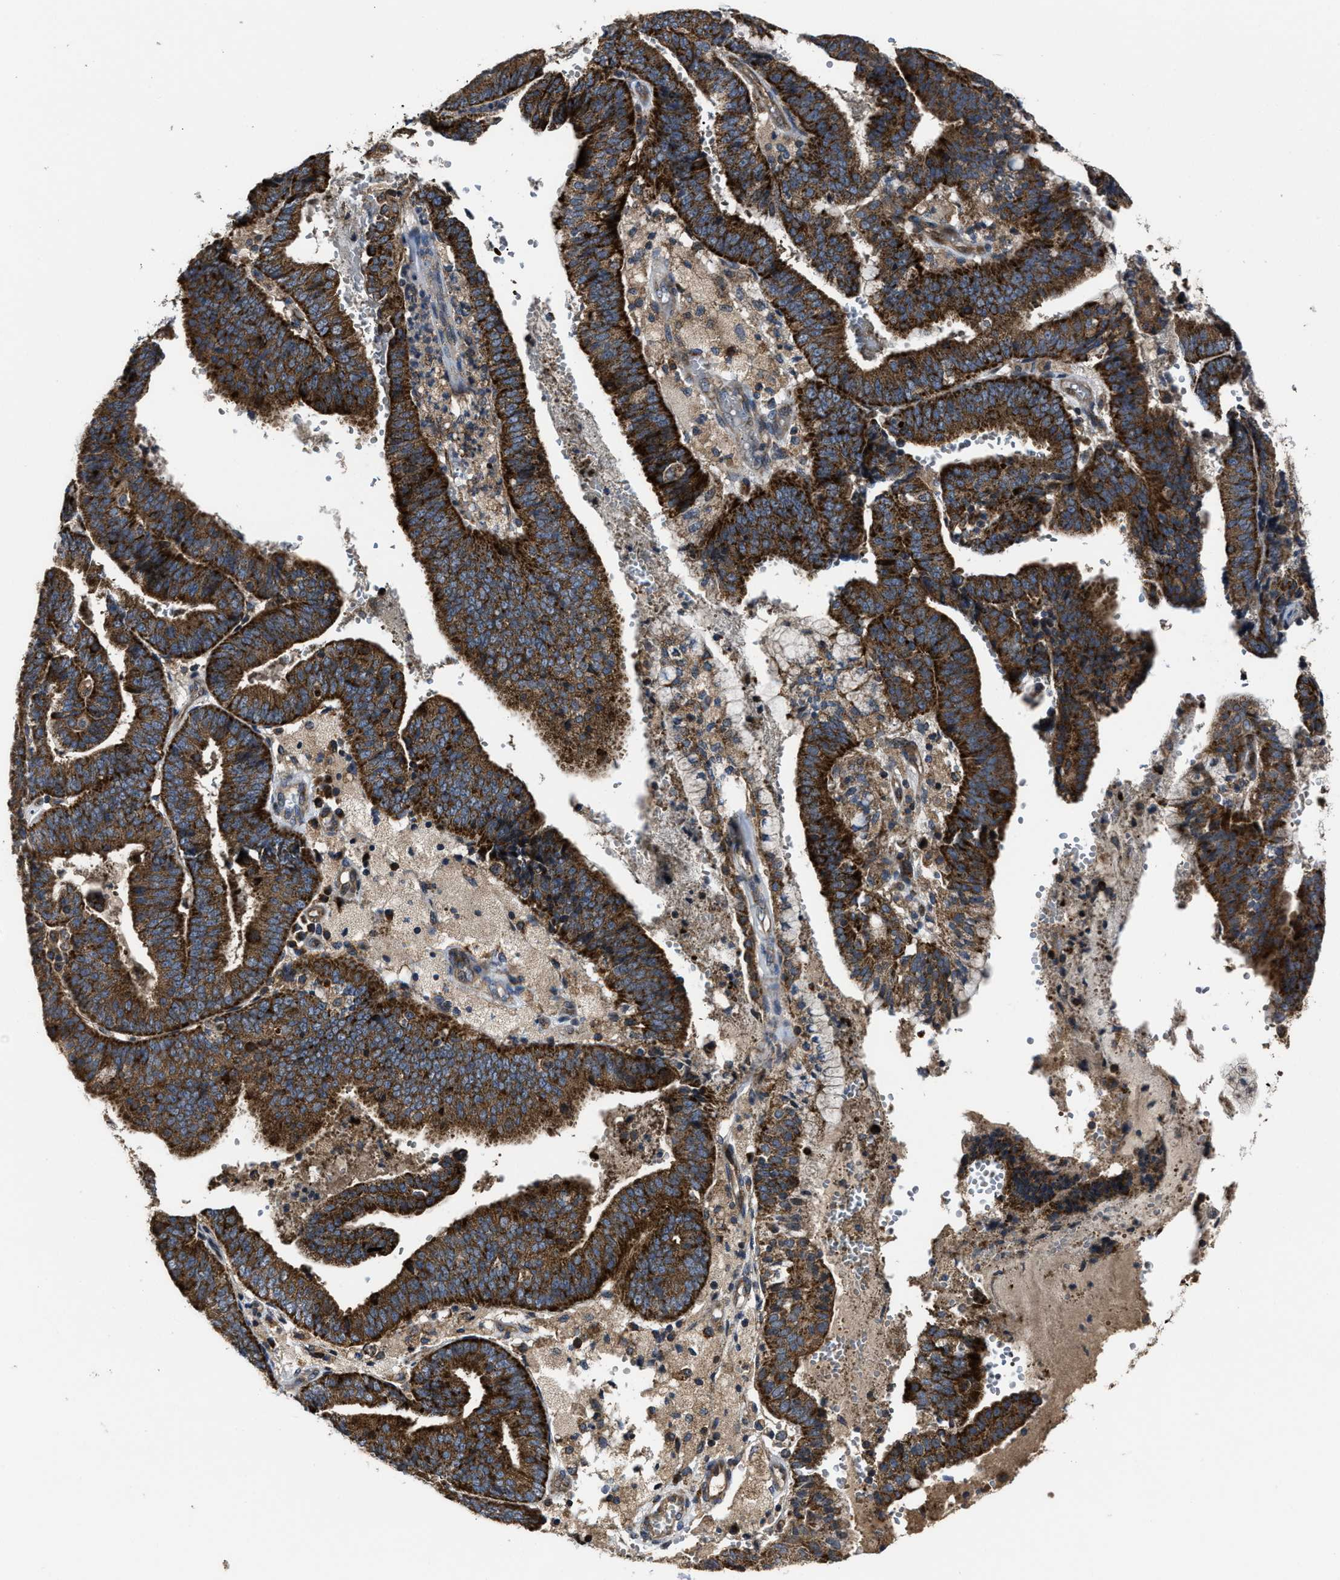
{"staining": {"intensity": "strong", "quantity": ">75%", "location": "cytoplasmic/membranous"}, "tissue": "endometrial cancer", "cell_type": "Tumor cells", "image_type": "cancer", "snomed": [{"axis": "morphology", "description": "Adenocarcinoma, NOS"}, {"axis": "topography", "description": "Endometrium"}], "caption": "Immunohistochemistry (IHC) (DAB (3,3'-diaminobenzidine)) staining of human endometrial adenocarcinoma displays strong cytoplasmic/membranous protein expression in about >75% of tumor cells. (DAB (3,3'-diaminobenzidine) IHC with brightfield microscopy, high magnification).", "gene": "PASK", "patient": {"sex": "female", "age": 63}}